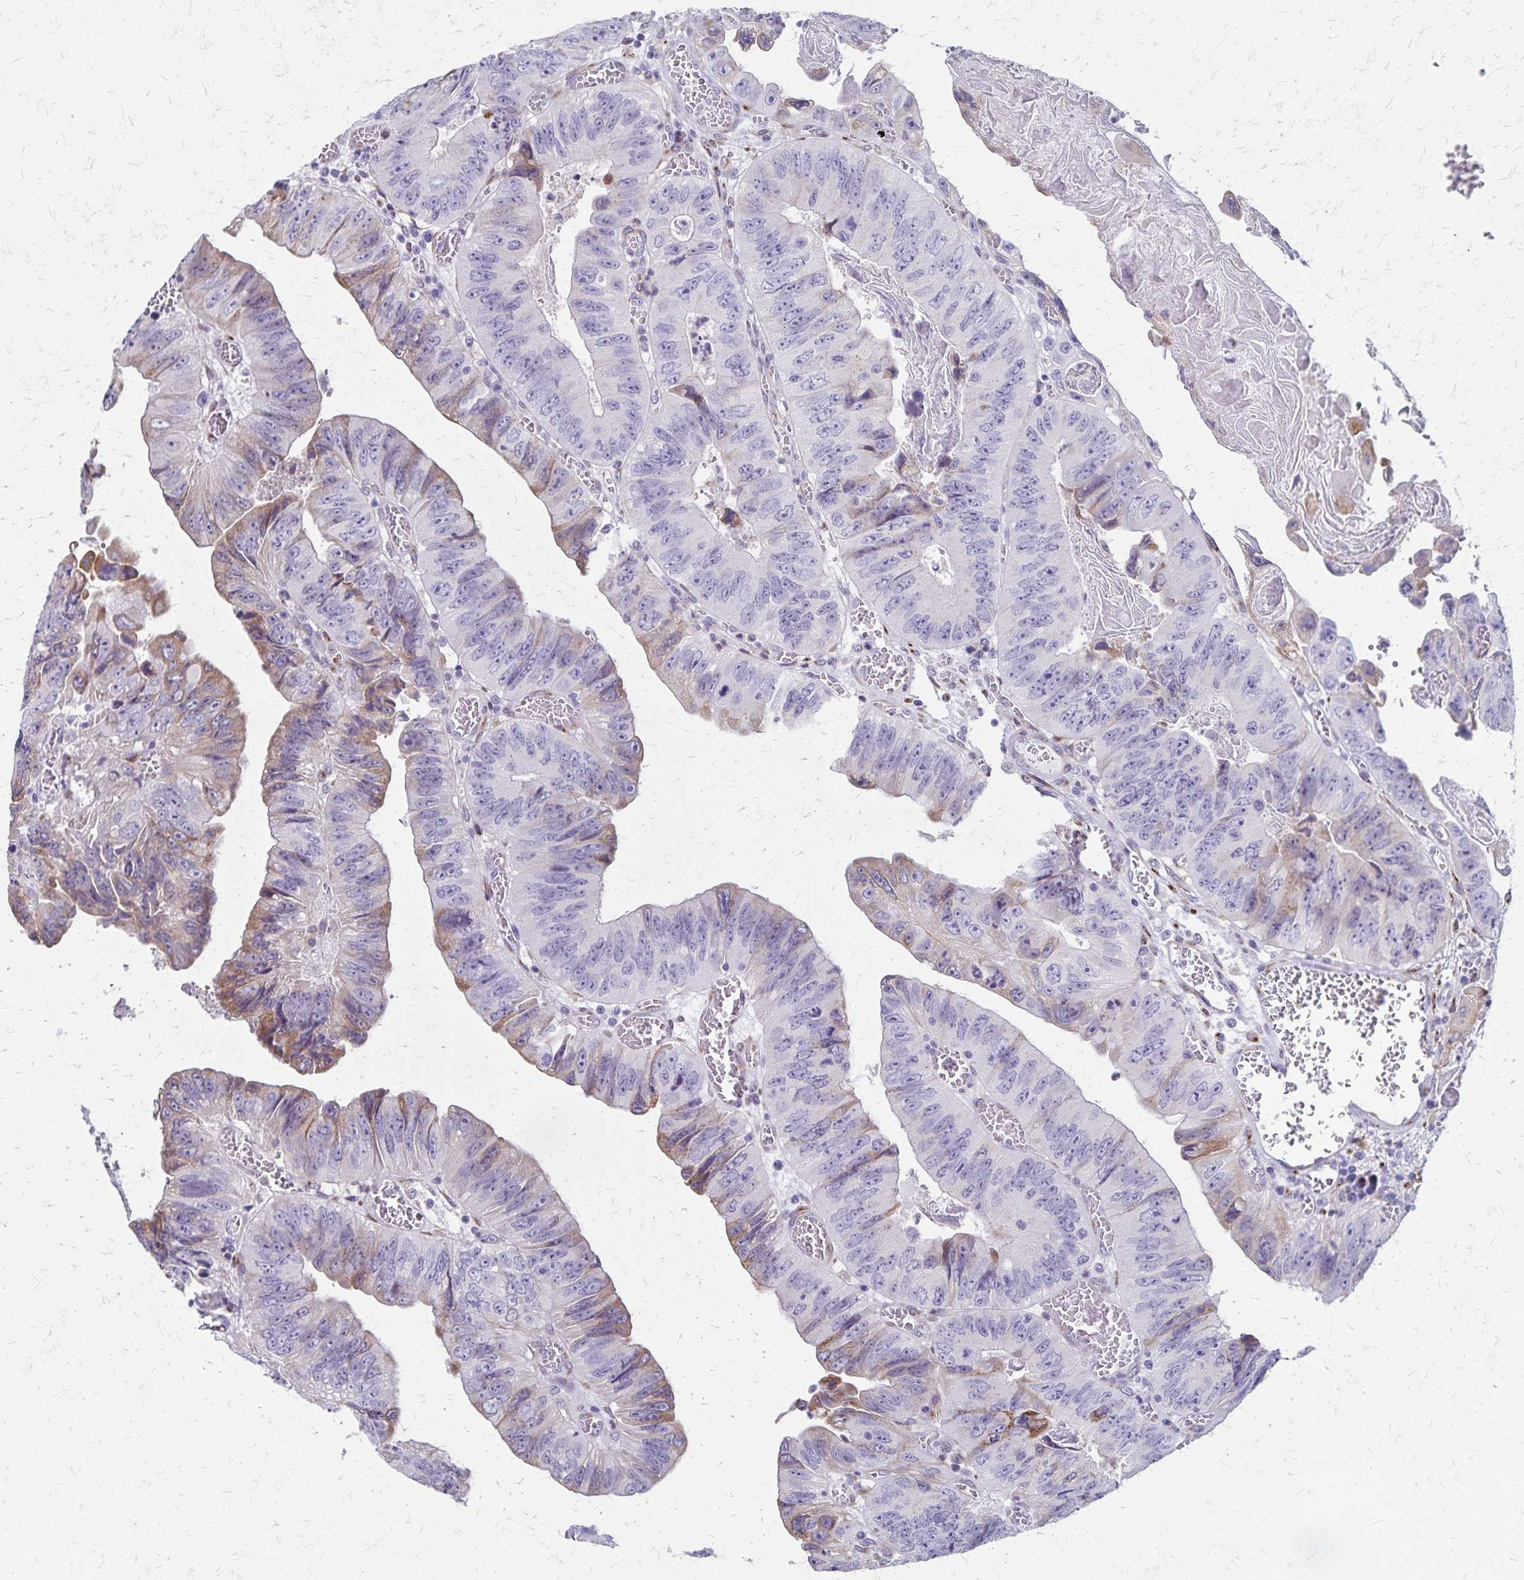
{"staining": {"intensity": "weak", "quantity": "<25%", "location": "cytoplasmic/membranous"}, "tissue": "colorectal cancer", "cell_type": "Tumor cells", "image_type": "cancer", "snomed": [{"axis": "morphology", "description": "Adenocarcinoma, NOS"}, {"axis": "topography", "description": "Colon"}], "caption": "This micrograph is of adenocarcinoma (colorectal) stained with immunohistochemistry (IHC) to label a protein in brown with the nuclei are counter-stained blue. There is no expression in tumor cells.", "gene": "MCFD2", "patient": {"sex": "female", "age": 84}}